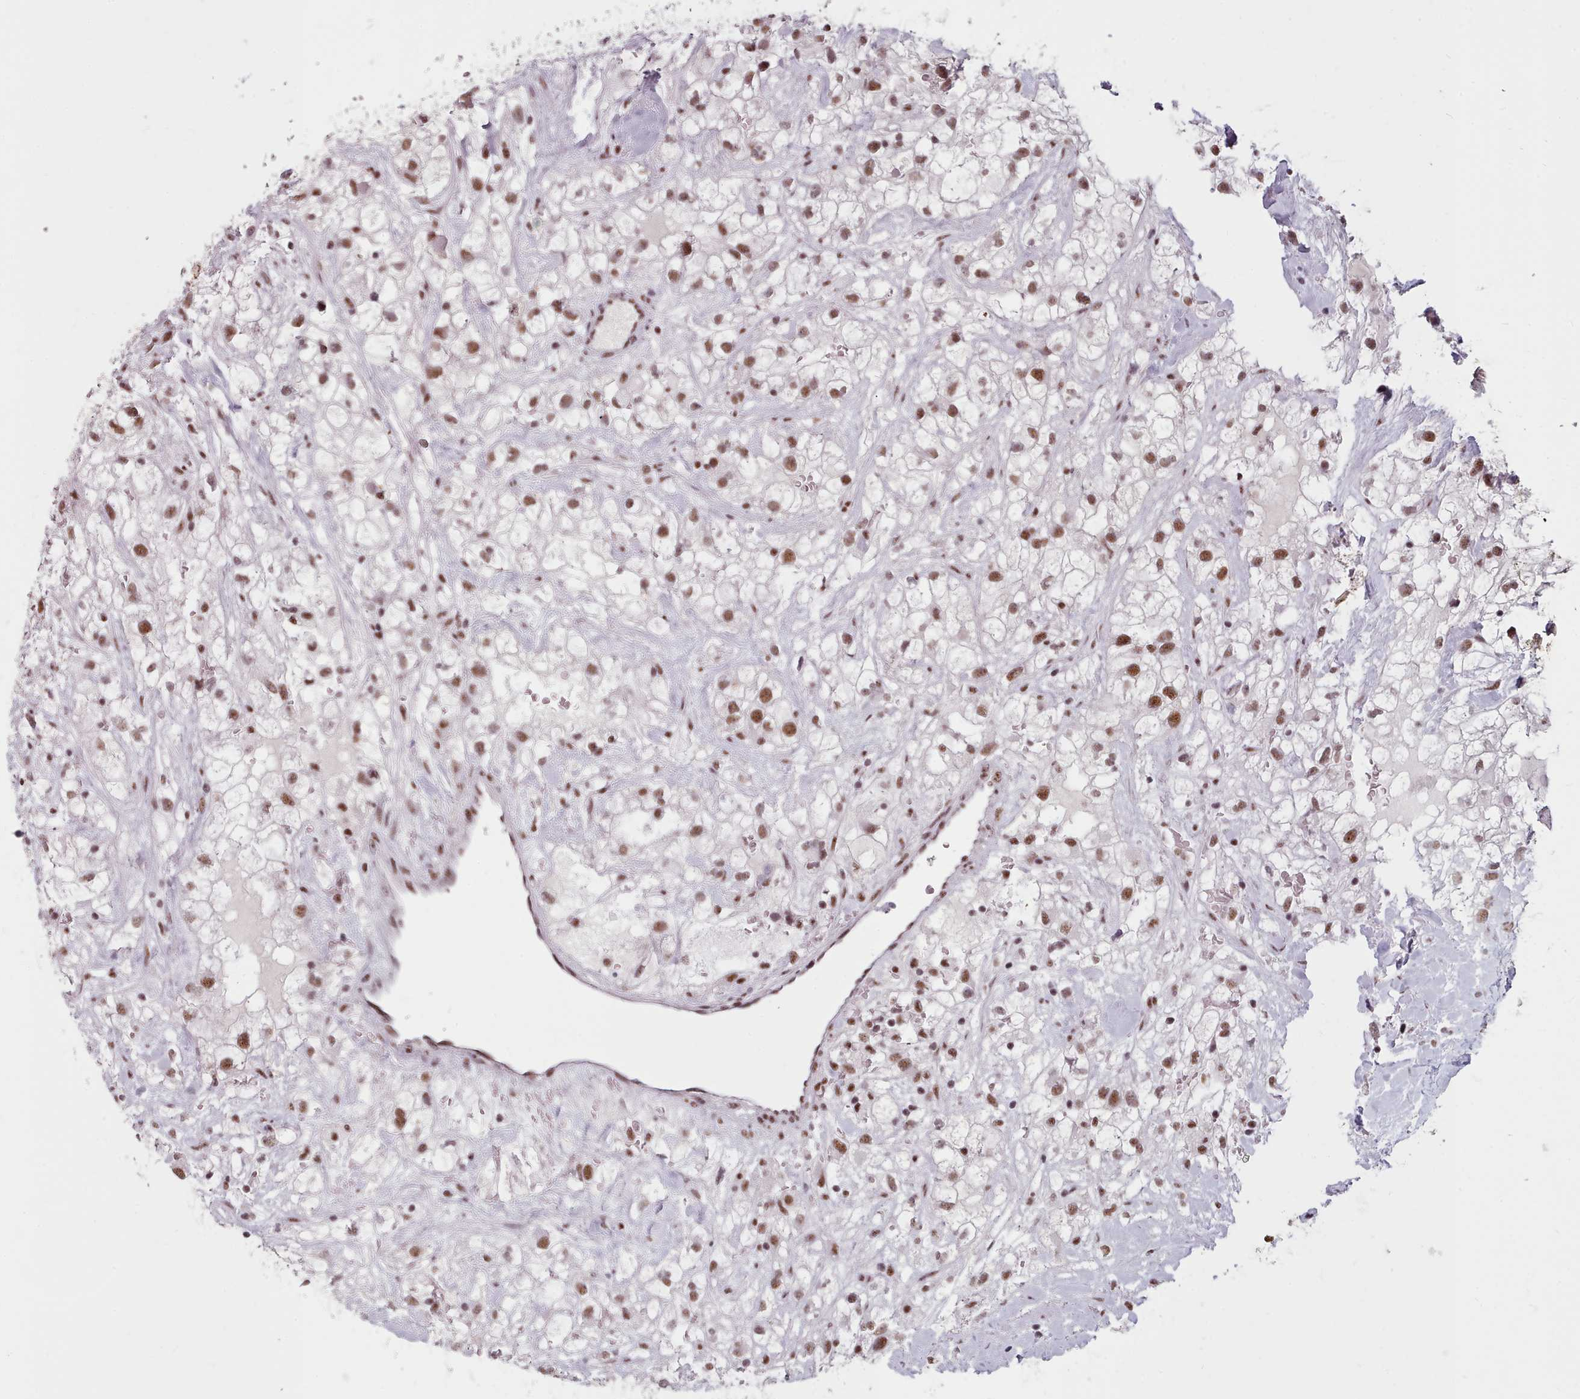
{"staining": {"intensity": "moderate", "quantity": ">75%", "location": "nuclear"}, "tissue": "renal cancer", "cell_type": "Tumor cells", "image_type": "cancer", "snomed": [{"axis": "morphology", "description": "Adenocarcinoma, NOS"}, {"axis": "topography", "description": "Kidney"}], "caption": "There is medium levels of moderate nuclear expression in tumor cells of renal cancer (adenocarcinoma), as demonstrated by immunohistochemical staining (brown color).", "gene": "SRRM1", "patient": {"sex": "male", "age": 59}}